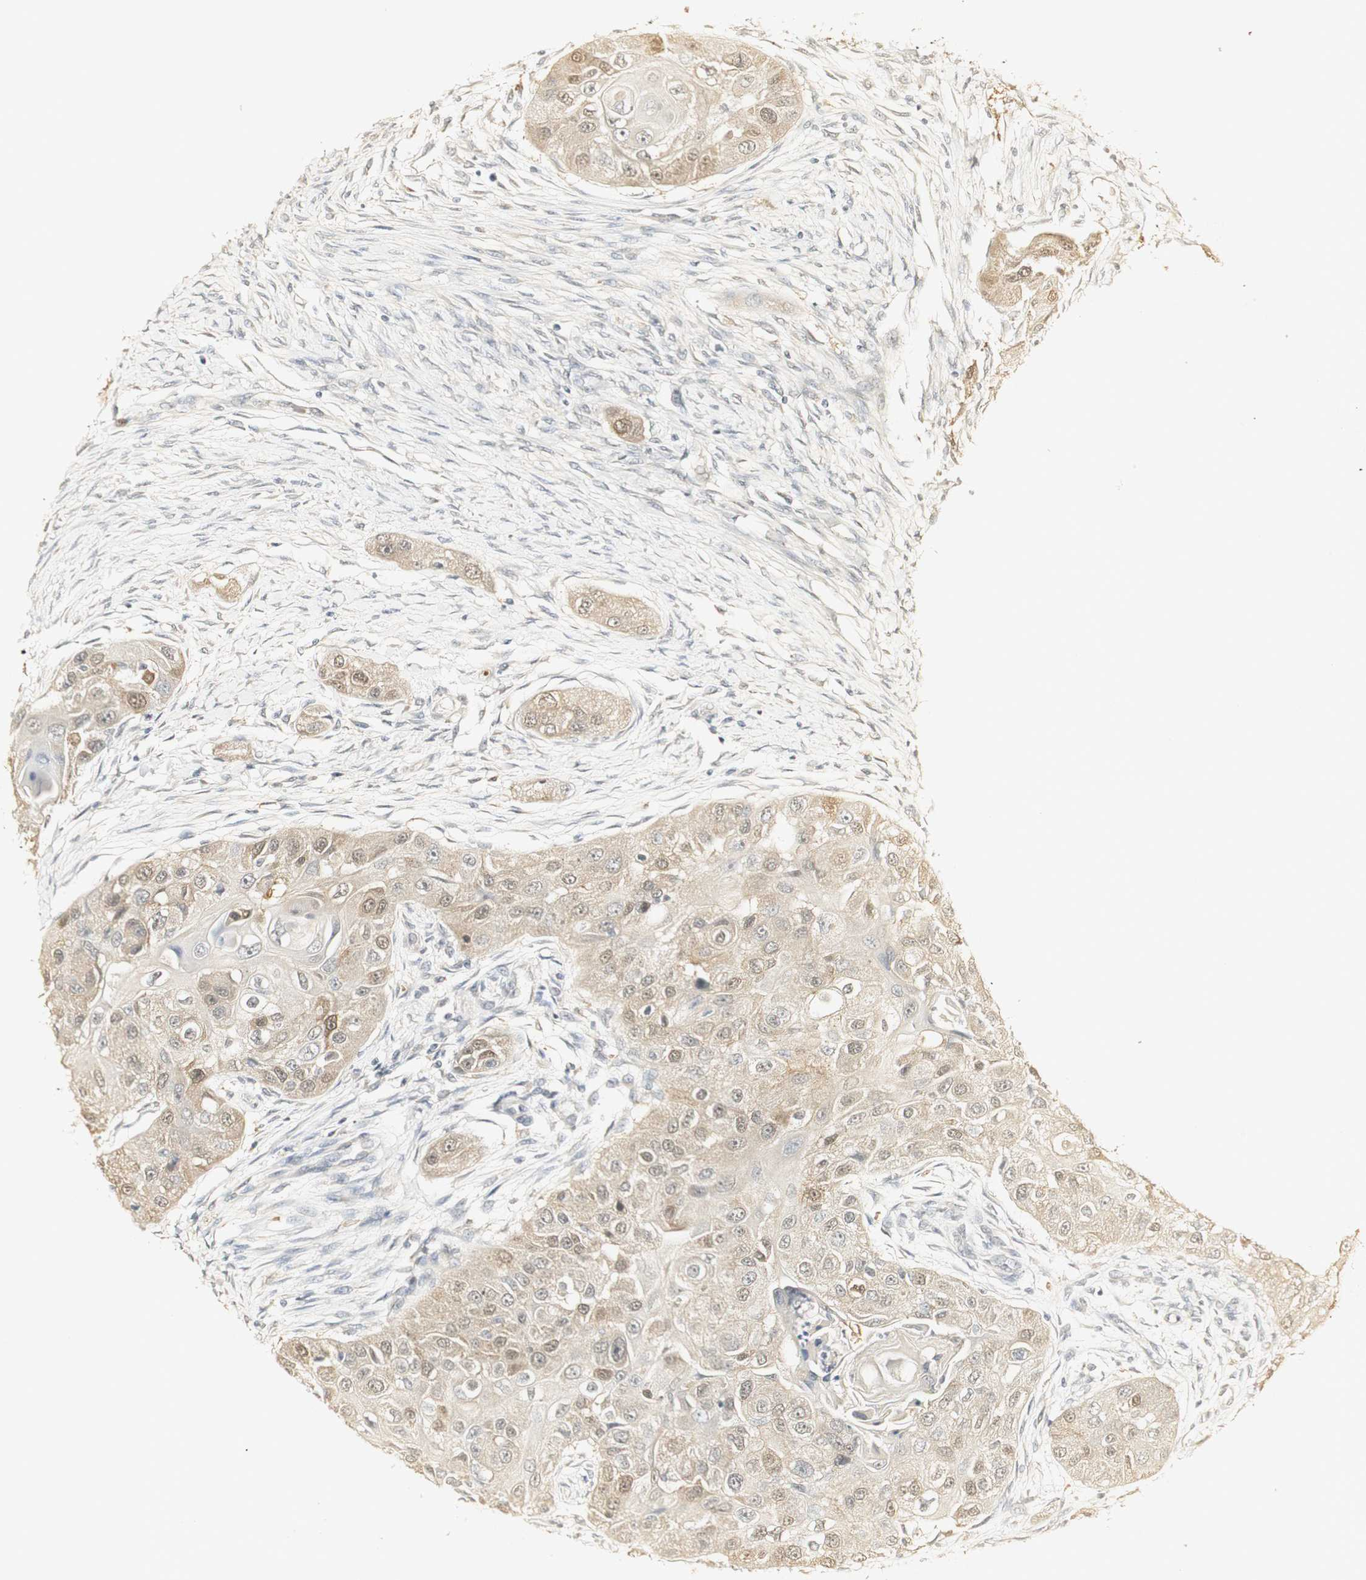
{"staining": {"intensity": "weak", "quantity": ">75%", "location": "cytoplasmic/membranous,nuclear"}, "tissue": "head and neck cancer", "cell_type": "Tumor cells", "image_type": "cancer", "snomed": [{"axis": "morphology", "description": "Normal tissue, NOS"}, {"axis": "morphology", "description": "Squamous cell carcinoma, NOS"}, {"axis": "topography", "description": "Skeletal muscle"}, {"axis": "topography", "description": "Head-Neck"}], "caption": "This is a photomicrograph of immunohistochemistry (IHC) staining of head and neck cancer, which shows weak expression in the cytoplasmic/membranous and nuclear of tumor cells.", "gene": "SYT7", "patient": {"sex": "male", "age": 51}}